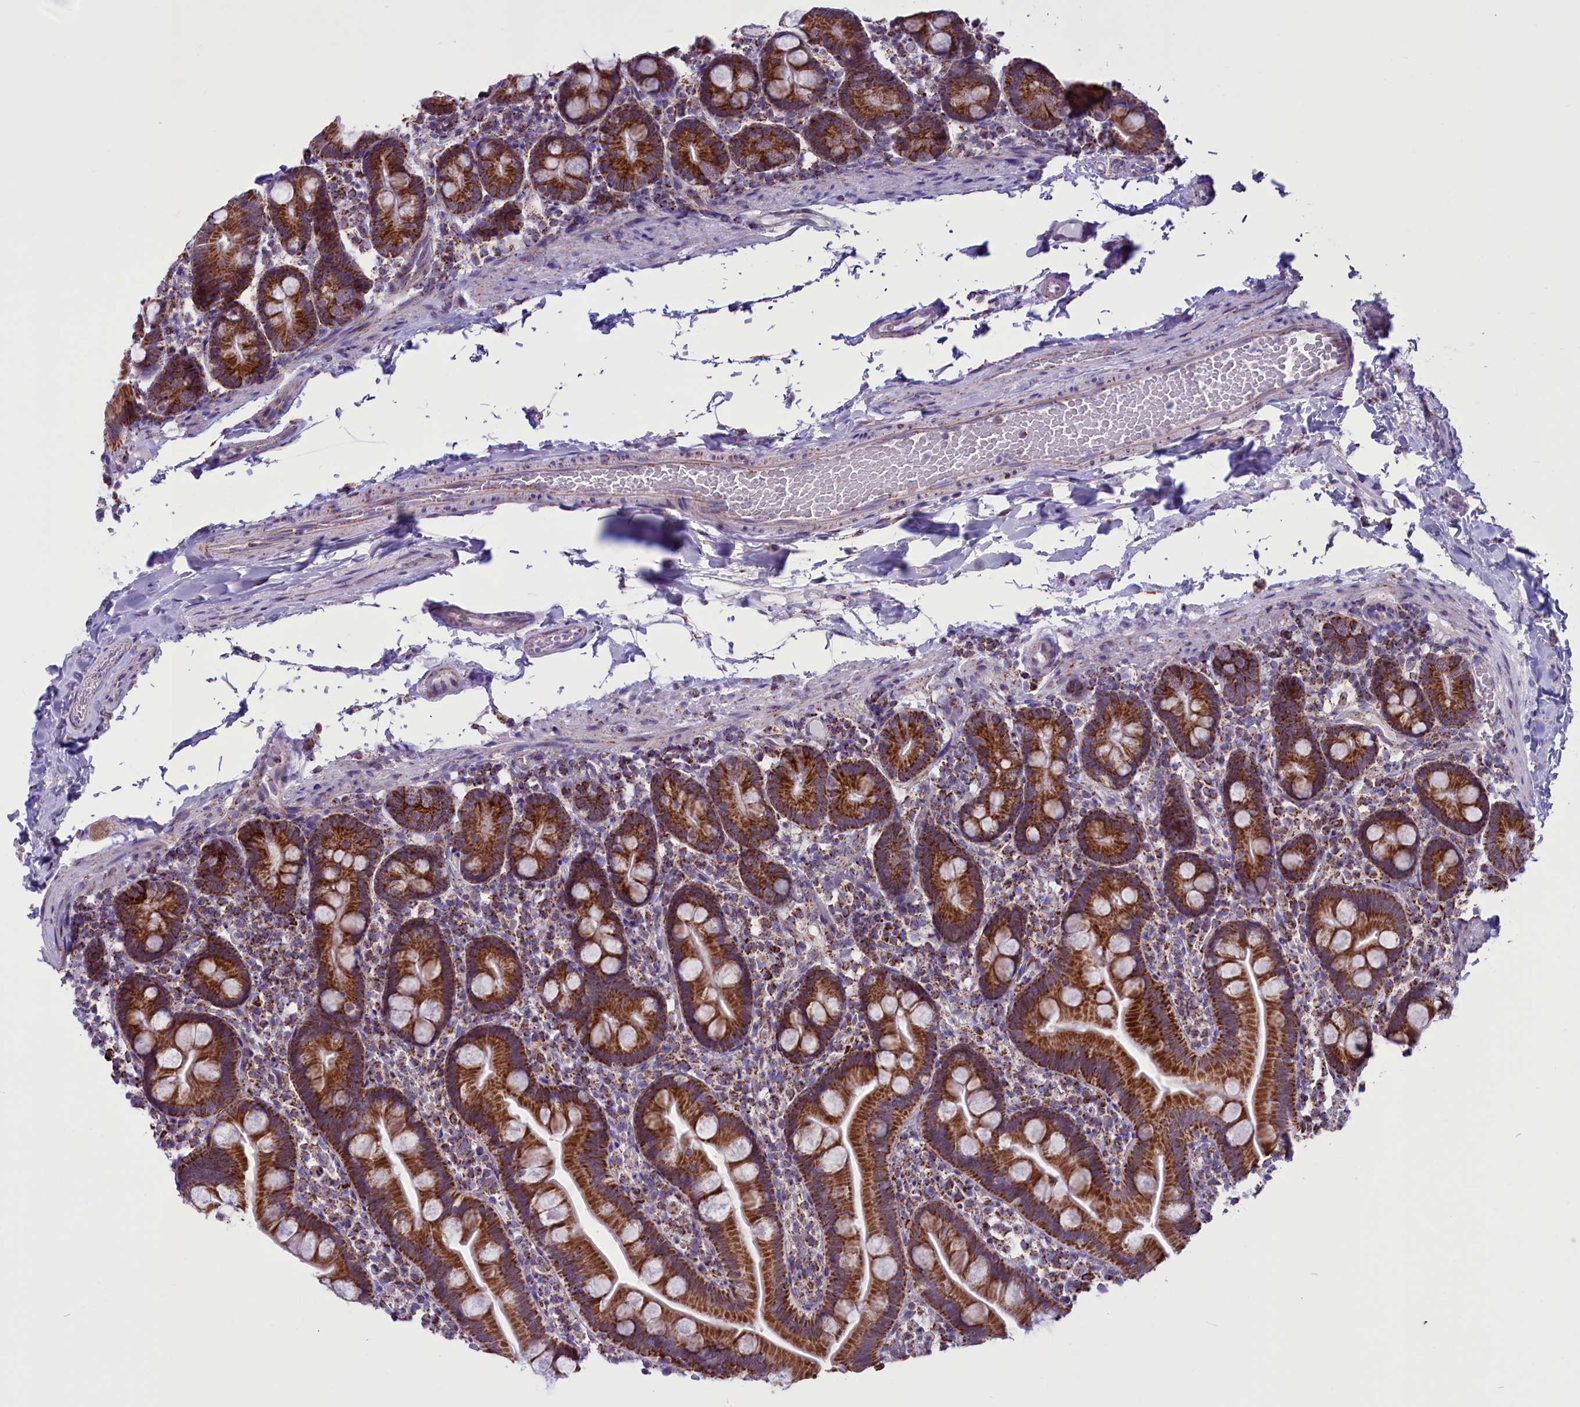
{"staining": {"intensity": "strong", "quantity": ">75%", "location": "cytoplasmic/membranous"}, "tissue": "small intestine", "cell_type": "Glandular cells", "image_type": "normal", "snomed": [{"axis": "morphology", "description": "Normal tissue, NOS"}, {"axis": "topography", "description": "Small intestine"}], "caption": "This image displays IHC staining of unremarkable human small intestine, with high strong cytoplasmic/membranous positivity in approximately >75% of glandular cells.", "gene": "ICA1L", "patient": {"sex": "female", "age": 68}}